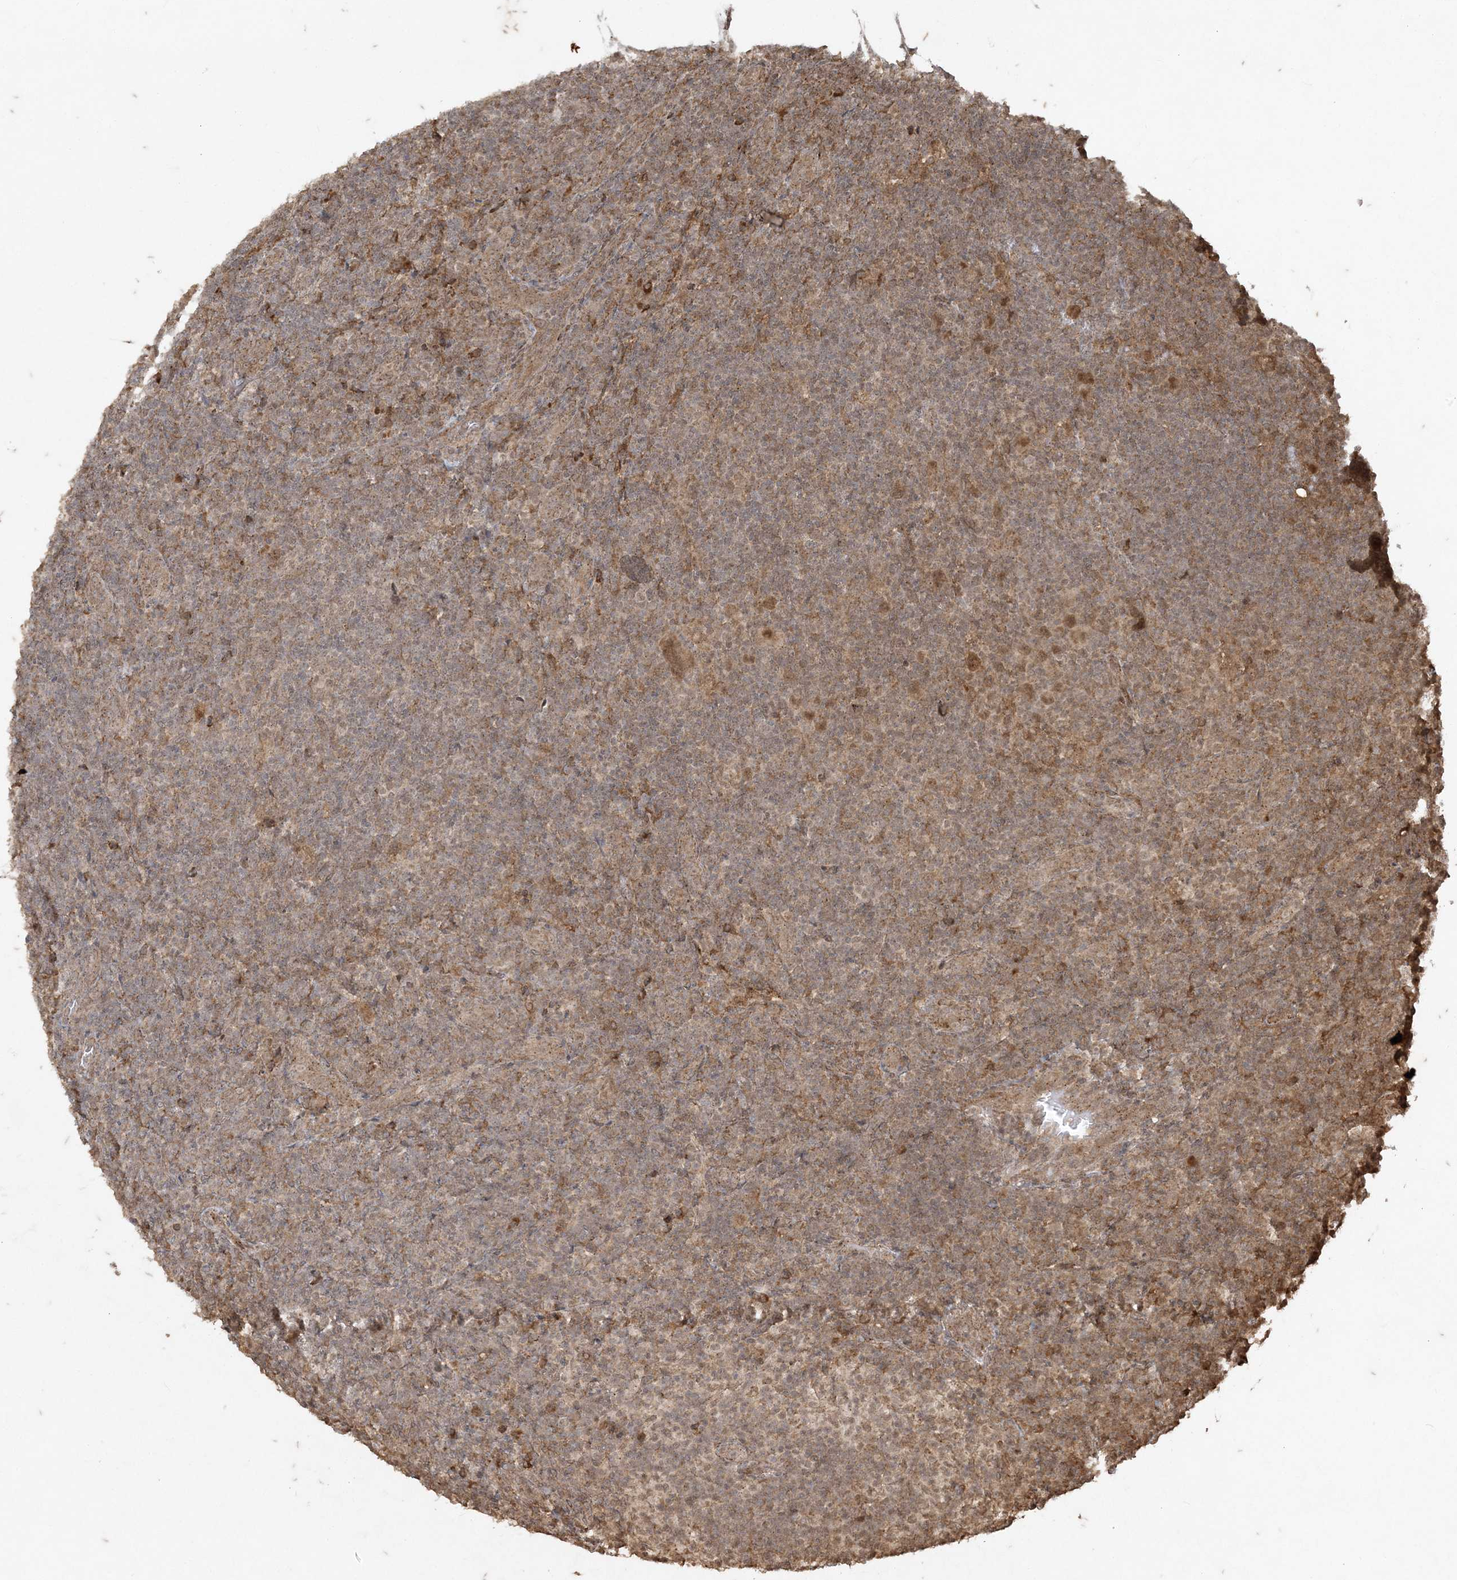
{"staining": {"intensity": "moderate", "quantity": "25%-75%", "location": "cytoplasmic/membranous,nuclear"}, "tissue": "lymphoma", "cell_type": "Tumor cells", "image_type": "cancer", "snomed": [{"axis": "morphology", "description": "Hodgkin's disease, NOS"}, {"axis": "topography", "description": "Lymph node"}], "caption": "Immunohistochemistry (IHC) of human Hodgkin's disease demonstrates medium levels of moderate cytoplasmic/membranous and nuclear staining in approximately 25%-75% of tumor cells.", "gene": "RRAS", "patient": {"sex": "female", "age": 57}}